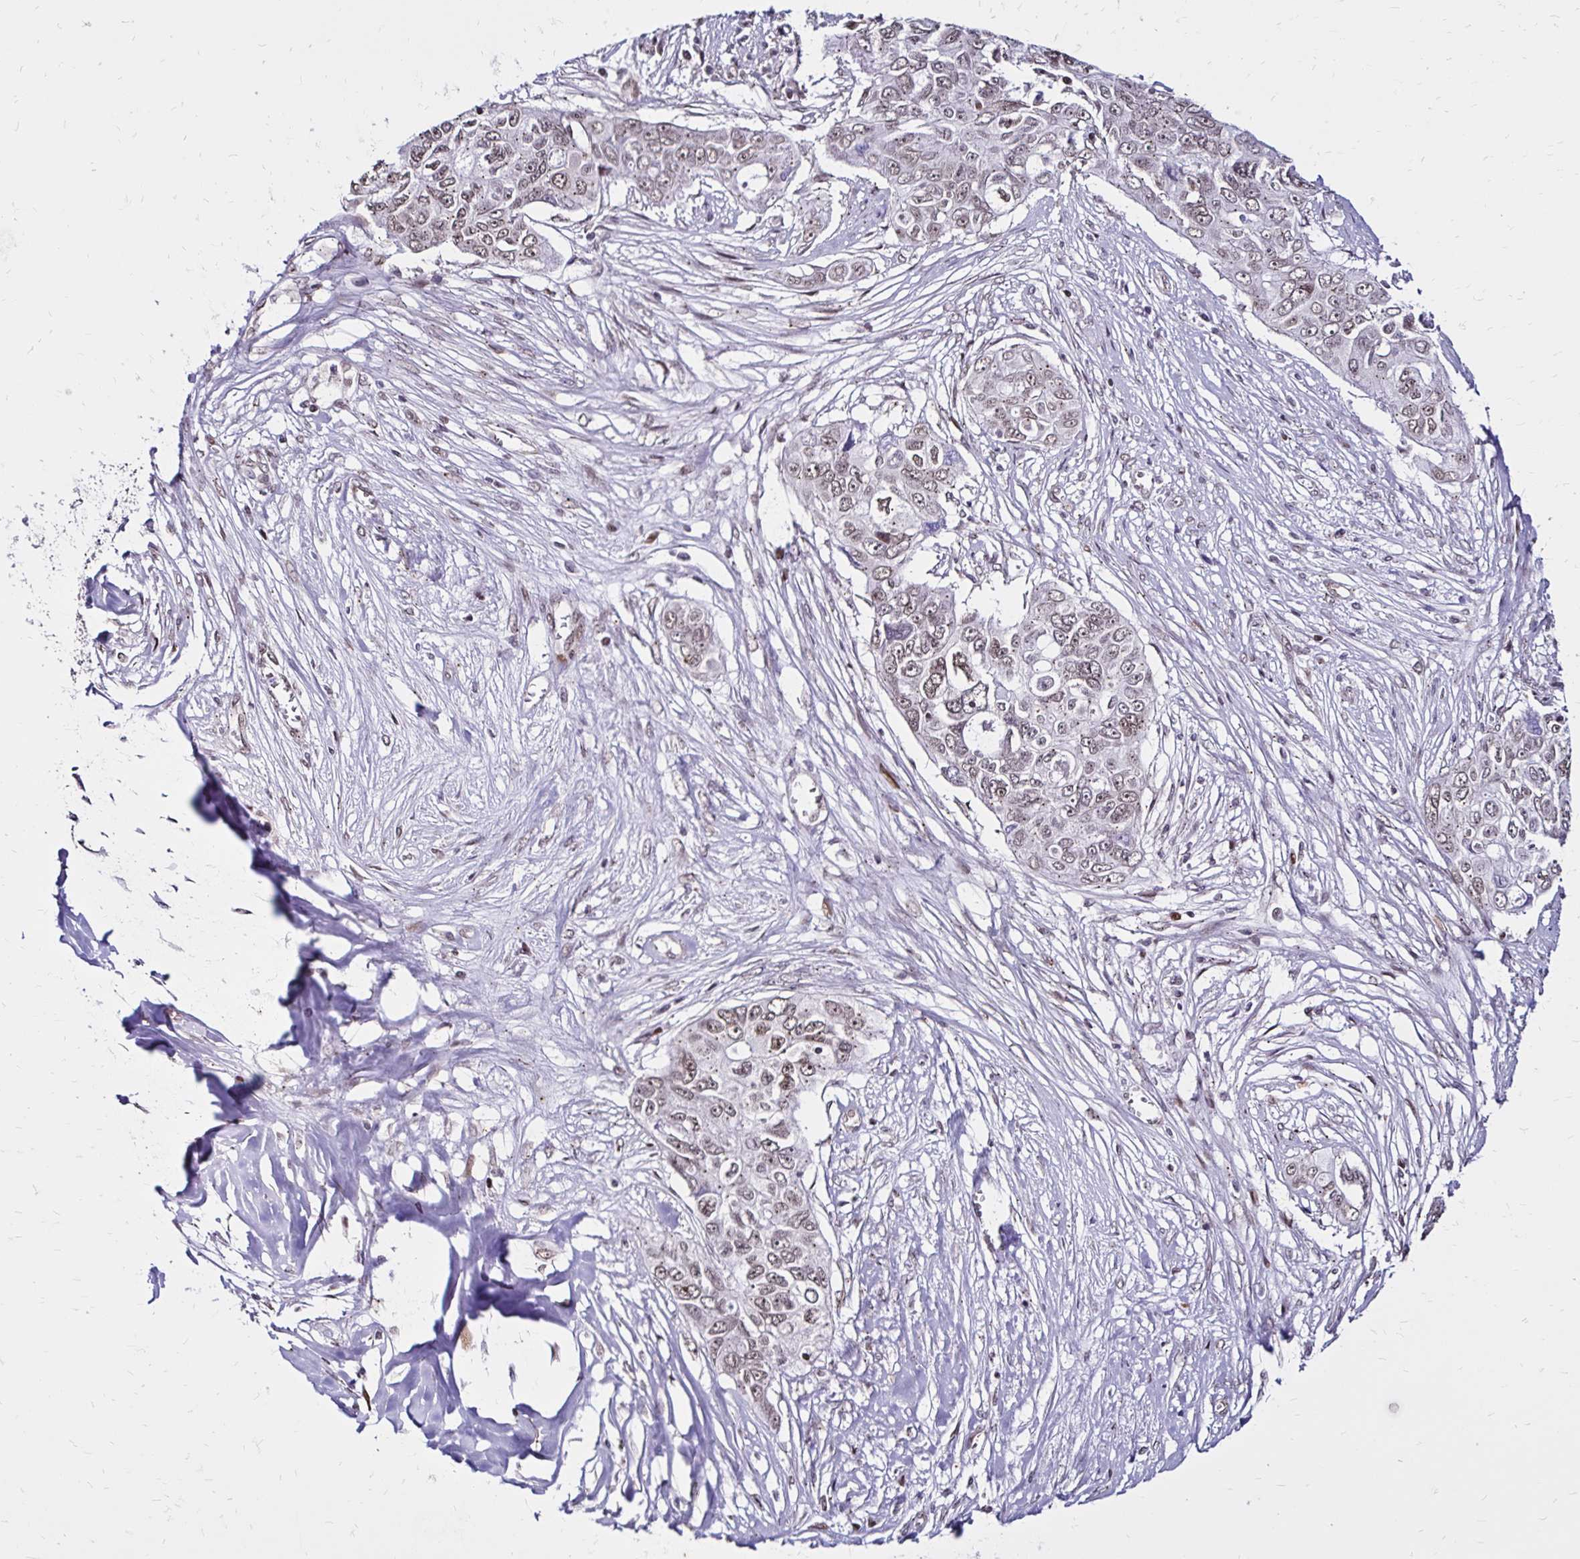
{"staining": {"intensity": "weak", "quantity": ">75%", "location": "cytoplasmic/membranous,nuclear"}, "tissue": "ovarian cancer", "cell_type": "Tumor cells", "image_type": "cancer", "snomed": [{"axis": "morphology", "description": "Carcinoma, endometroid"}, {"axis": "topography", "description": "Ovary"}], "caption": "This is a histology image of immunohistochemistry (IHC) staining of ovarian cancer, which shows weak staining in the cytoplasmic/membranous and nuclear of tumor cells.", "gene": "TOB1", "patient": {"sex": "female", "age": 70}}